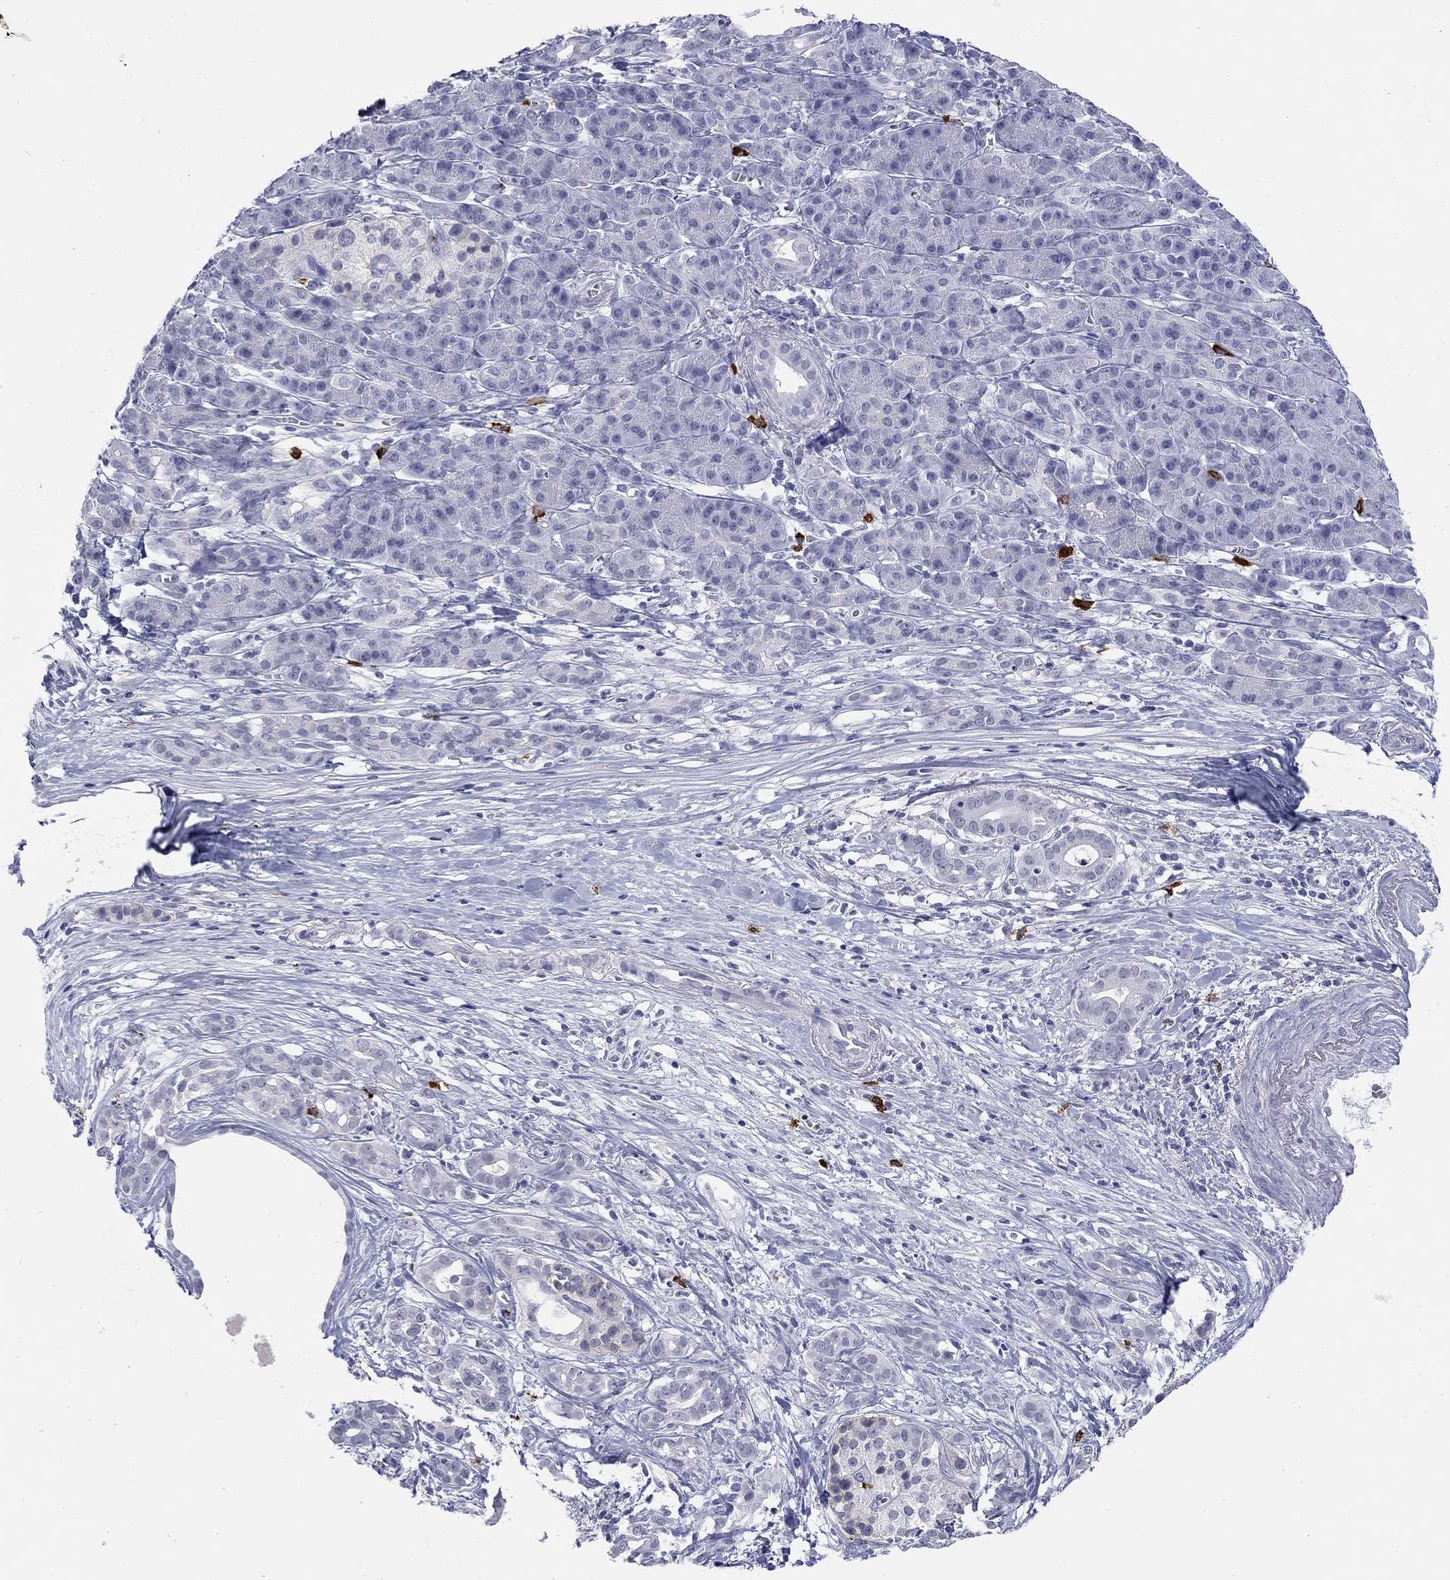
{"staining": {"intensity": "negative", "quantity": "none", "location": "none"}, "tissue": "pancreatic cancer", "cell_type": "Tumor cells", "image_type": "cancer", "snomed": [{"axis": "morphology", "description": "Adenocarcinoma, NOS"}, {"axis": "topography", "description": "Pancreas"}], "caption": "Human pancreatic cancer stained for a protein using immunohistochemistry exhibits no expression in tumor cells.", "gene": "ECEL1", "patient": {"sex": "male", "age": 61}}